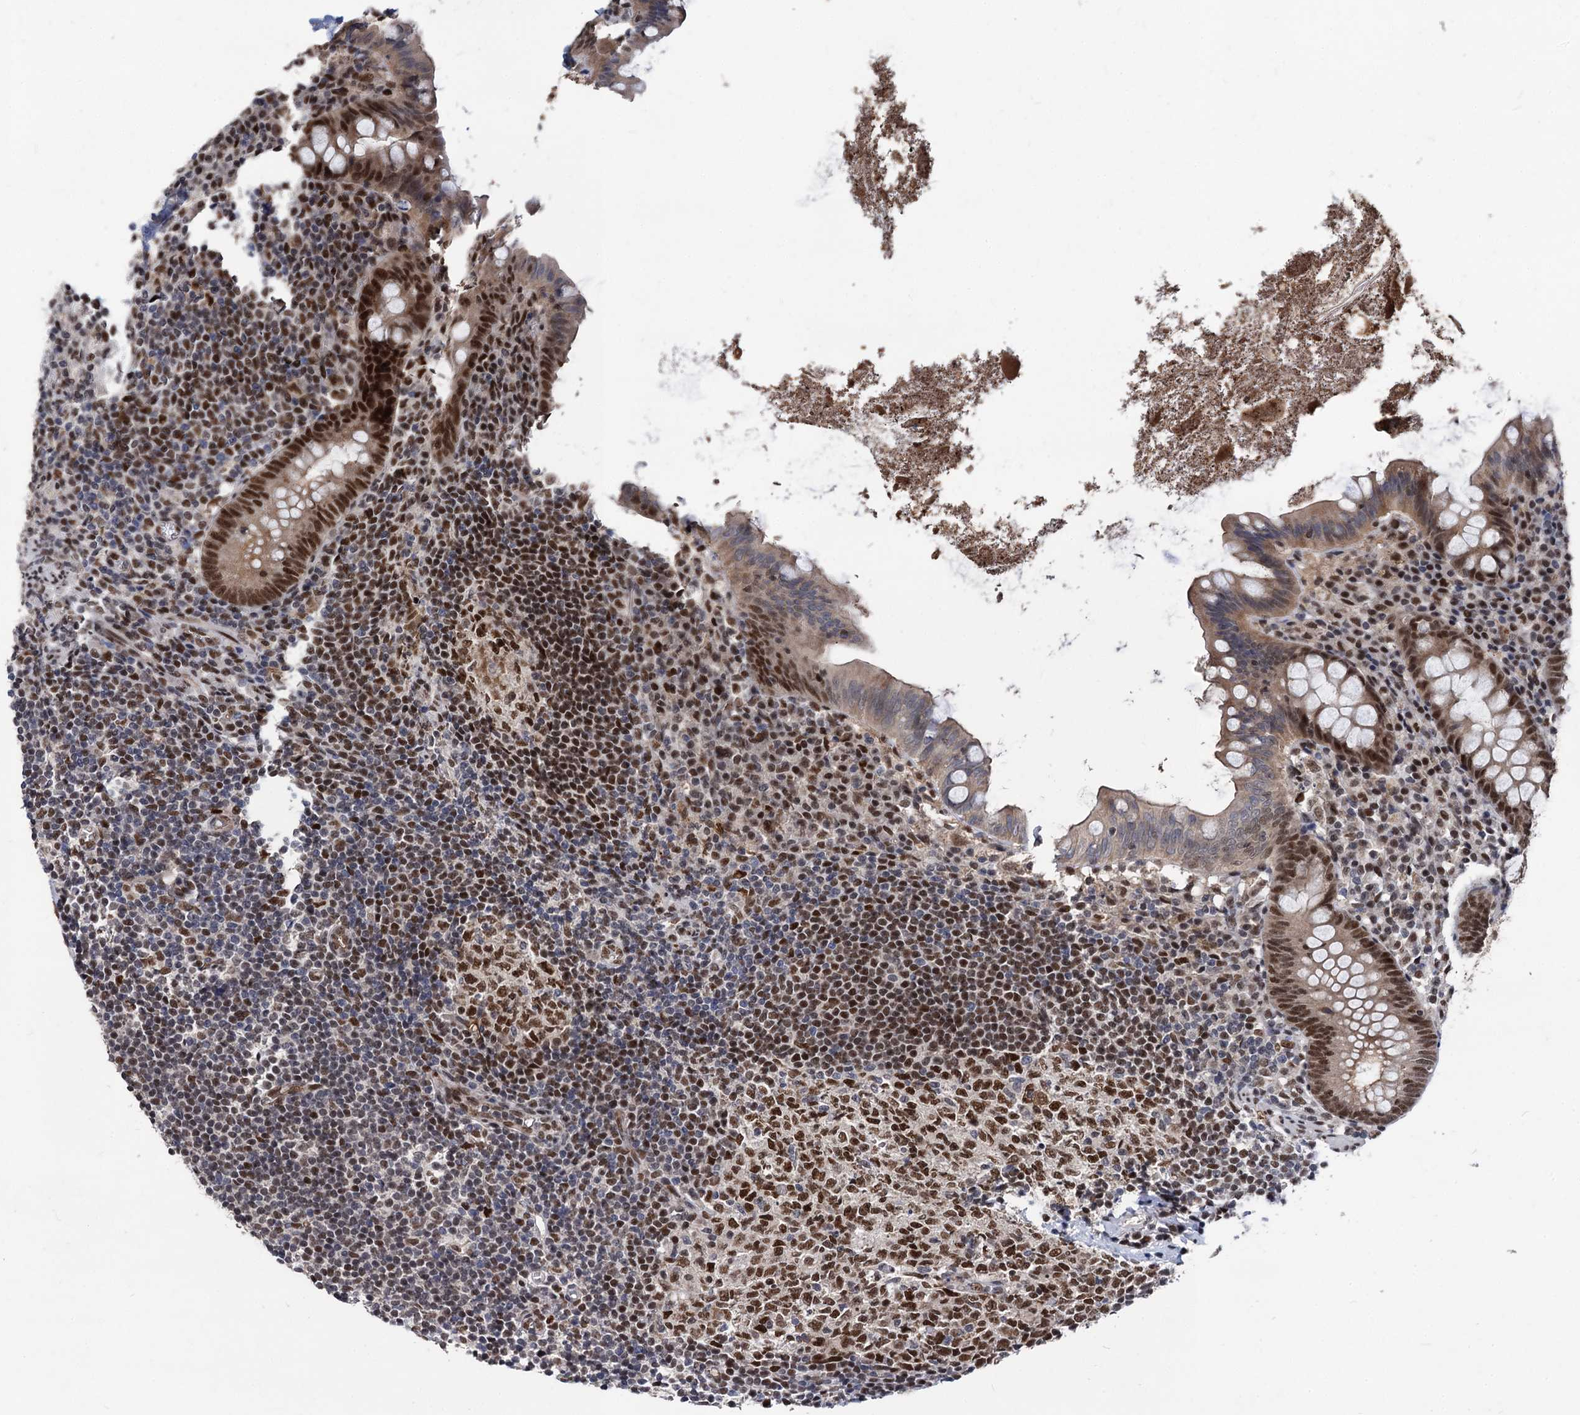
{"staining": {"intensity": "strong", "quantity": ">75%", "location": "nuclear"}, "tissue": "appendix", "cell_type": "Glandular cells", "image_type": "normal", "snomed": [{"axis": "morphology", "description": "Normal tissue, NOS"}, {"axis": "topography", "description": "Appendix"}], "caption": "The micrograph exhibits staining of benign appendix, revealing strong nuclear protein expression (brown color) within glandular cells.", "gene": "GALNT11", "patient": {"sex": "female", "age": 51}}